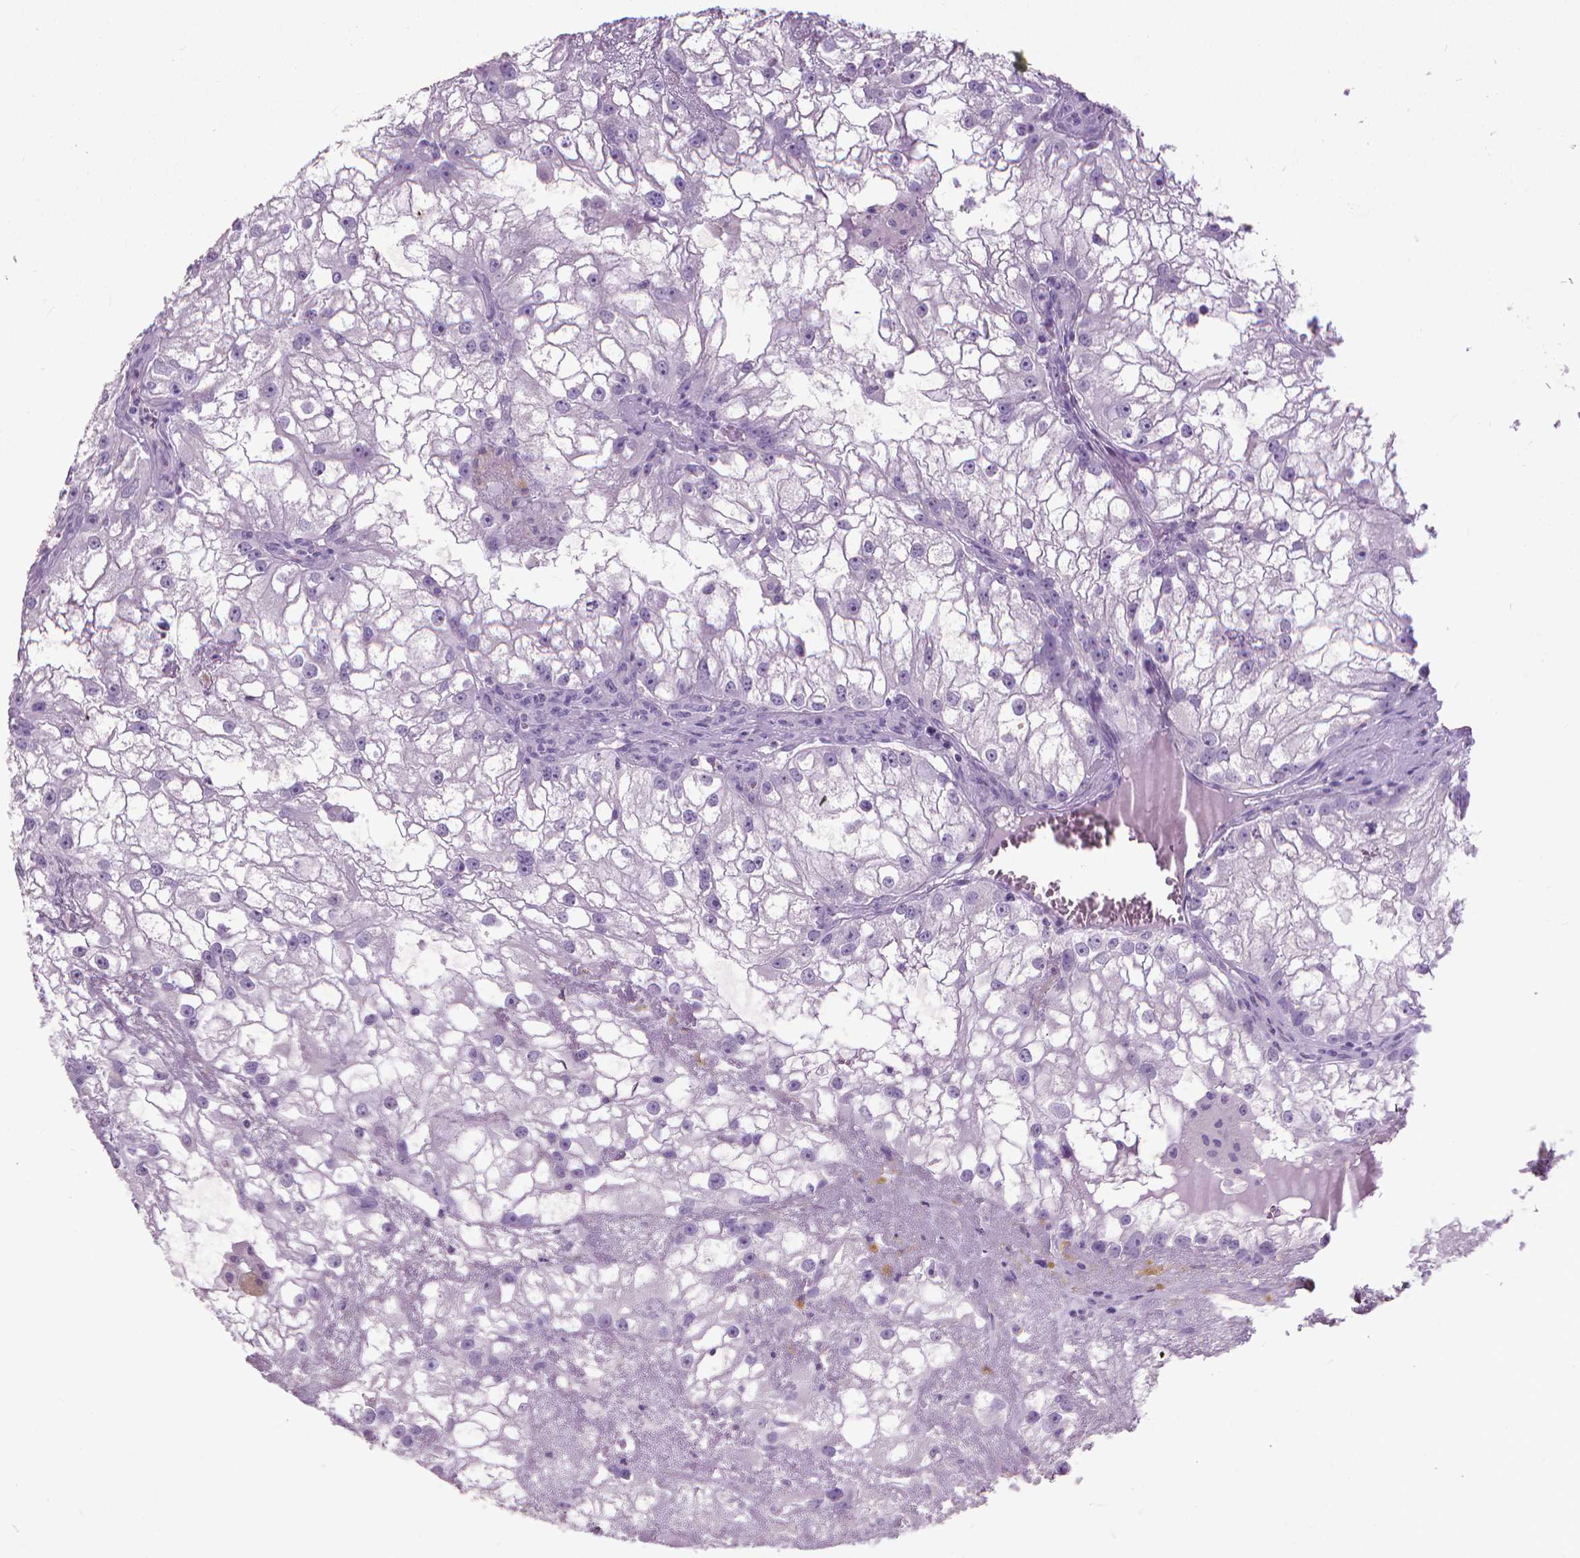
{"staining": {"intensity": "negative", "quantity": "none", "location": "none"}, "tissue": "renal cancer", "cell_type": "Tumor cells", "image_type": "cancer", "snomed": [{"axis": "morphology", "description": "Adenocarcinoma, NOS"}, {"axis": "topography", "description": "Kidney"}], "caption": "DAB (3,3'-diaminobenzidine) immunohistochemical staining of renal adenocarcinoma shows no significant expression in tumor cells. (Brightfield microscopy of DAB immunohistochemistry at high magnification).", "gene": "KRT5", "patient": {"sex": "male", "age": 59}}